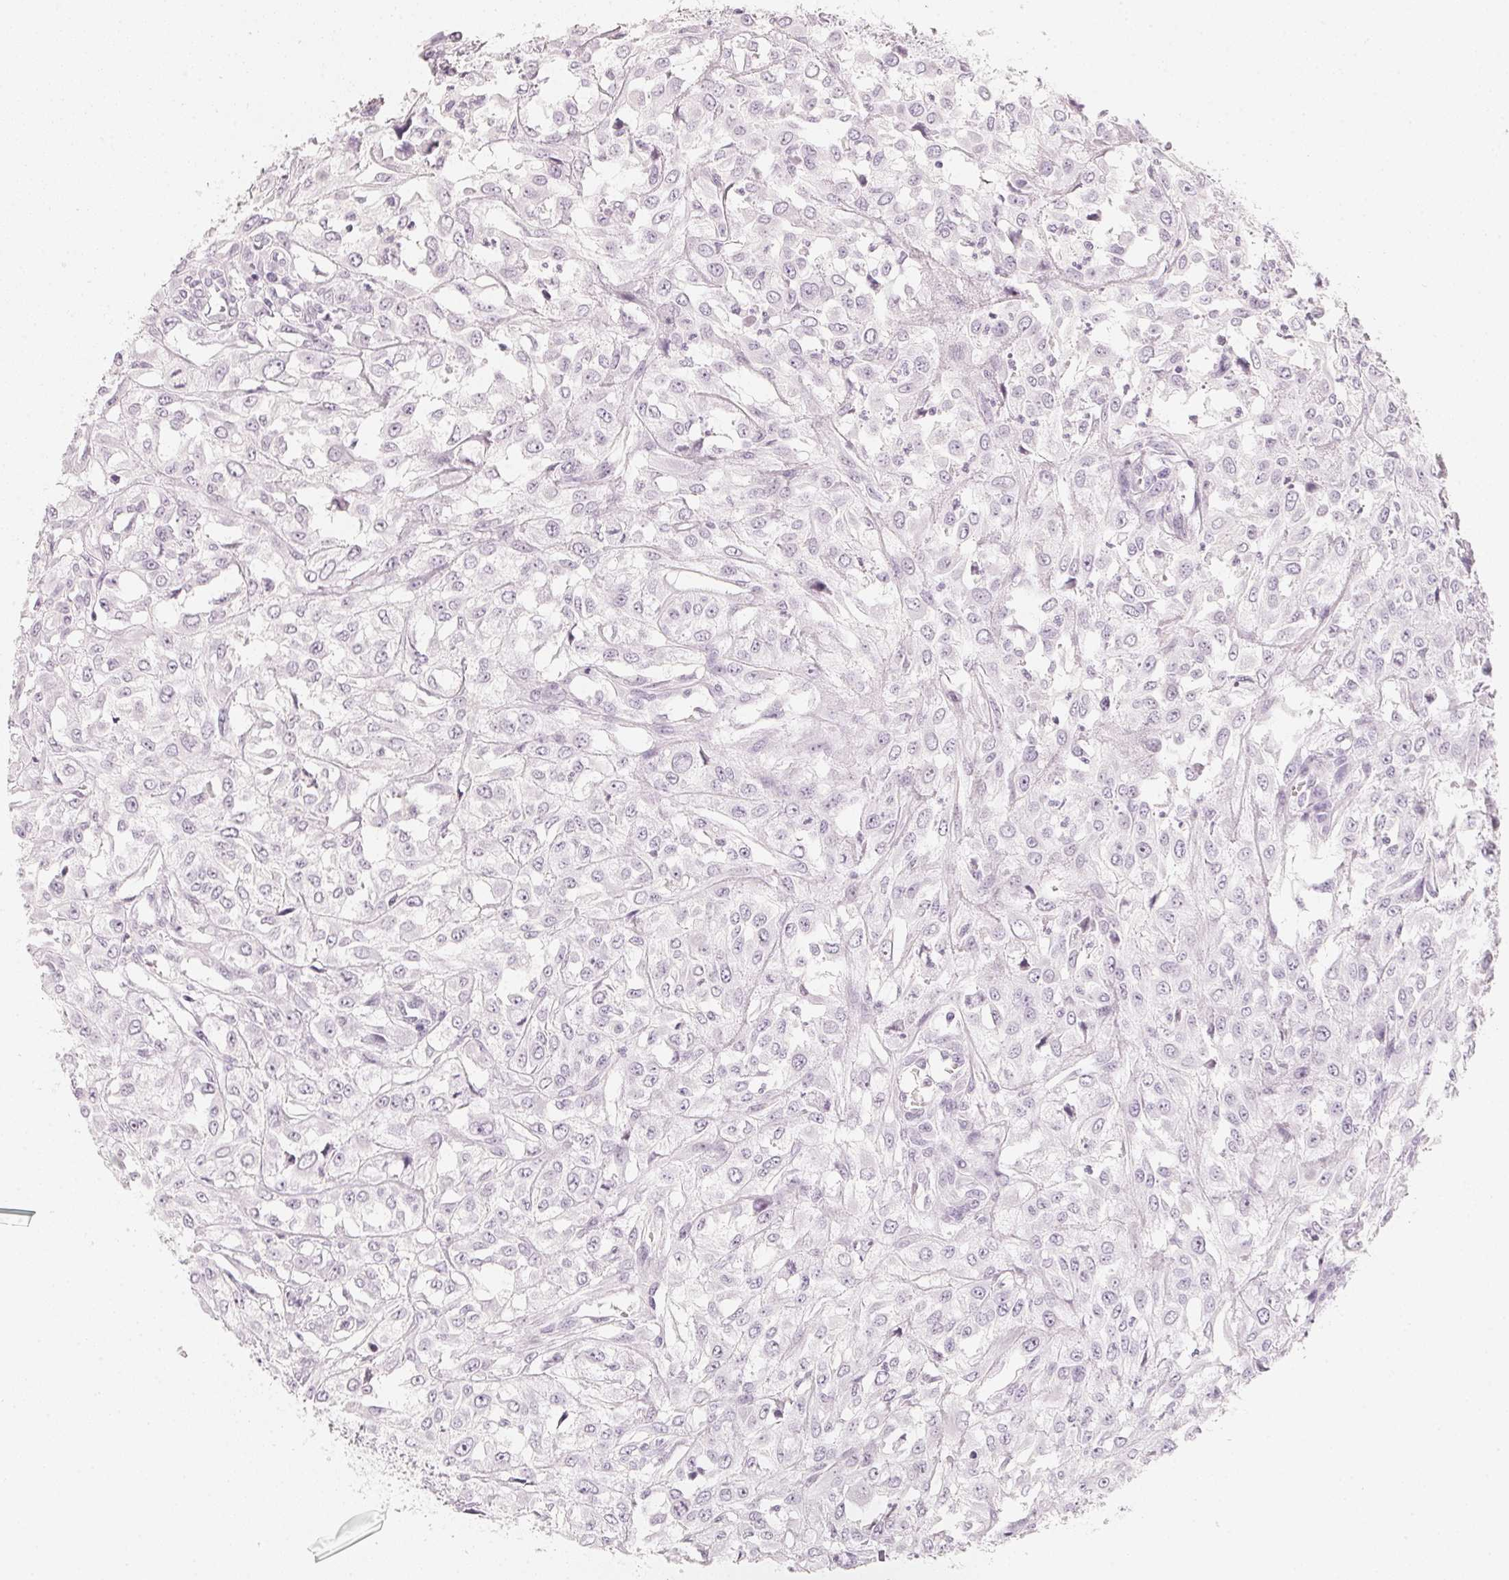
{"staining": {"intensity": "negative", "quantity": "none", "location": "none"}, "tissue": "urothelial cancer", "cell_type": "Tumor cells", "image_type": "cancer", "snomed": [{"axis": "morphology", "description": "Urothelial carcinoma, High grade"}, {"axis": "topography", "description": "Urinary bladder"}], "caption": "High-grade urothelial carcinoma stained for a protein using immunohistochemistry (IHC) exhibits no expression tumor cells.", "gene": "SLC22A8", "patient": {"sex": "male", "age": 67}}